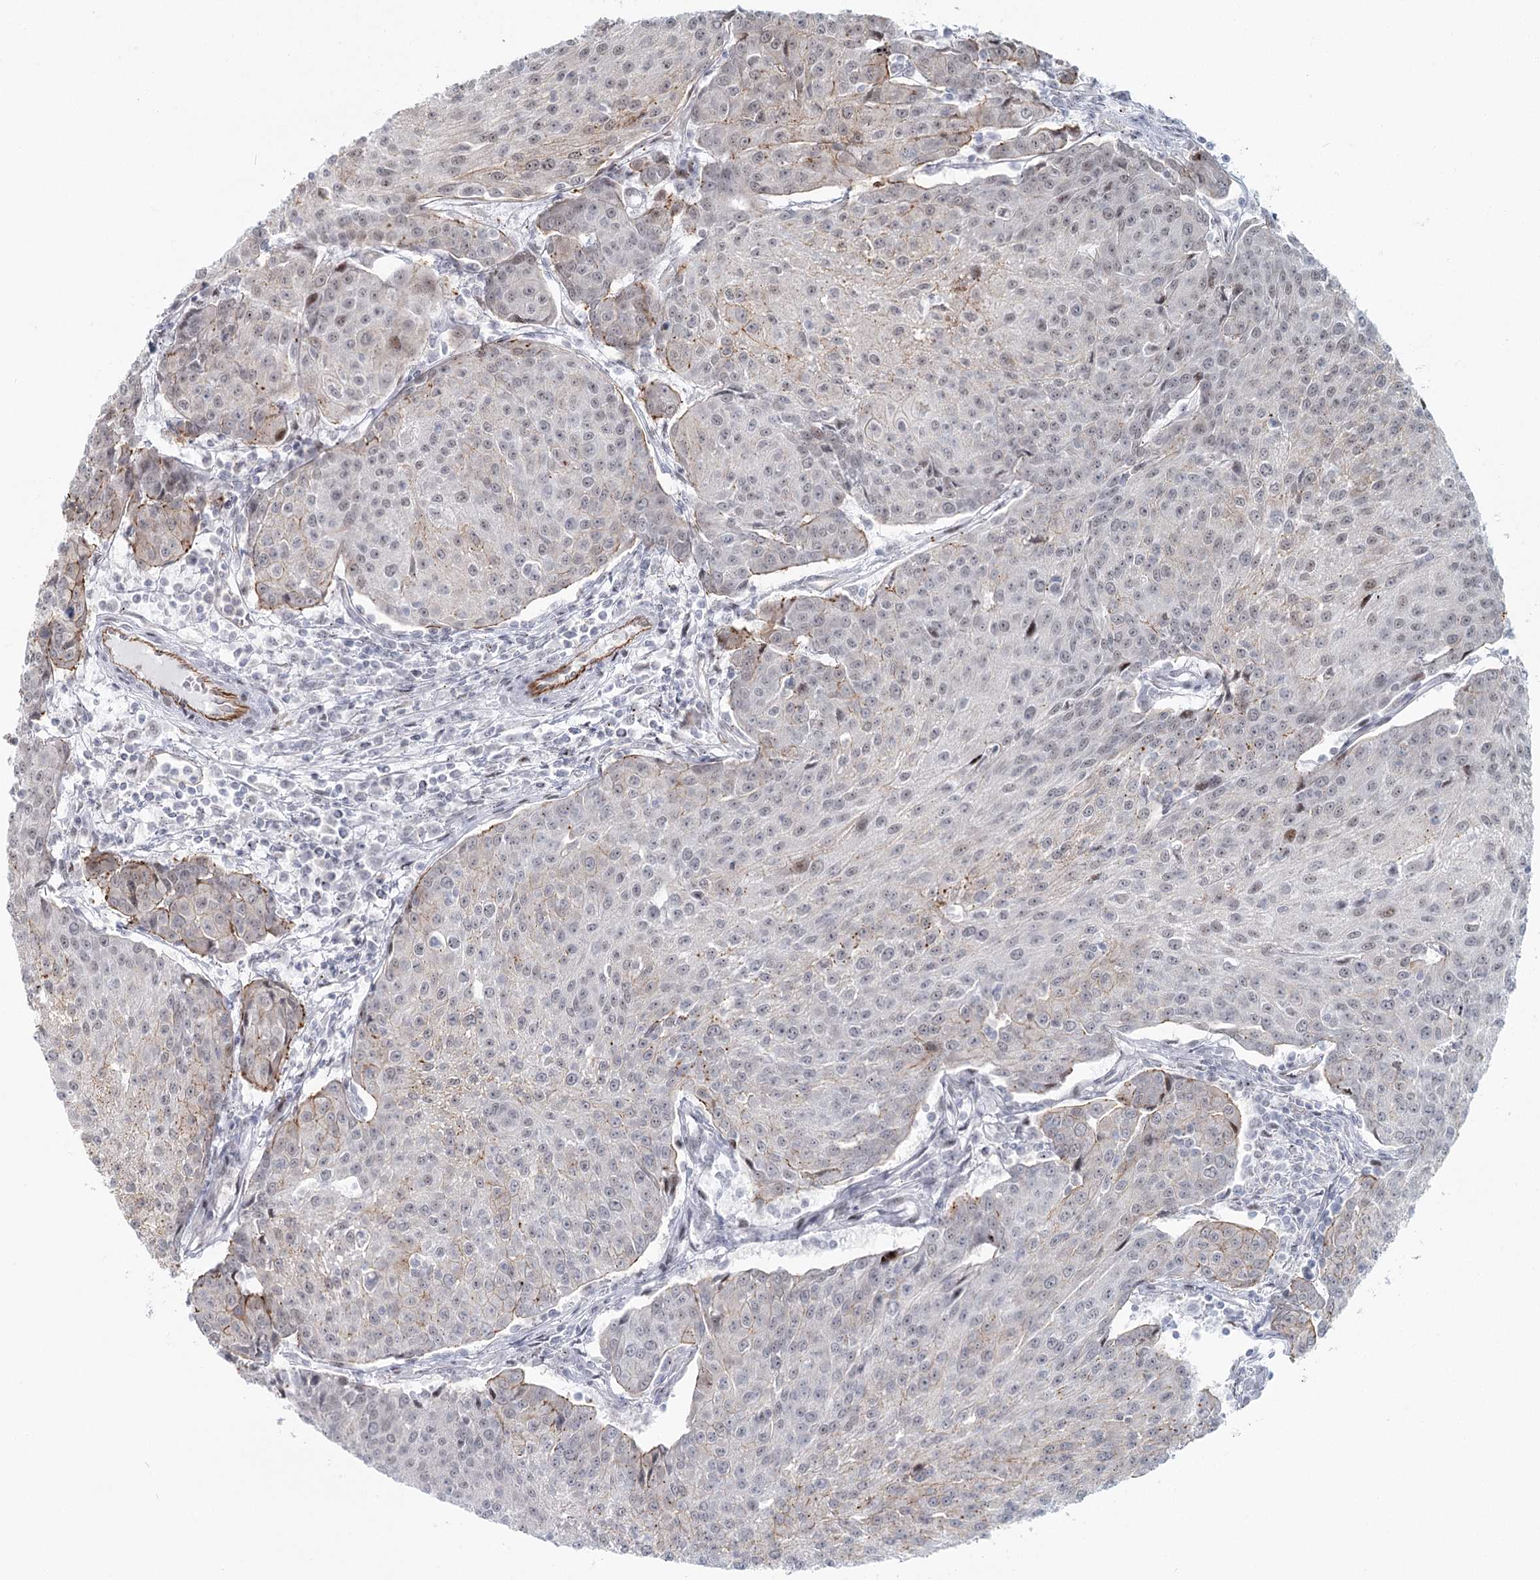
{"staining": {"intensity": "weak", "quantity": "<25%", "location": "cytoplasmic/membranous,nuclear"}, "tissue": "urothelial cancer", "cell_type": "Tumor cells", "image_type": "cancer", "snomed": [{"axis": "morphology", "description": "Urothelial carcinoma, High grade"}, {"axis": "topography", "description": "Urinary bladder"}], "caption": "DAB immunohistochemical staining of human urothelial carcinoma (high-grade) exhibits no significant expression in tumor cells. The staining is performed using DAB brown chromogen with nuclei counter-stained in using hematoxylin.", "gene": "ABHD8", "patient": {"sex": "female", "age": 85}}